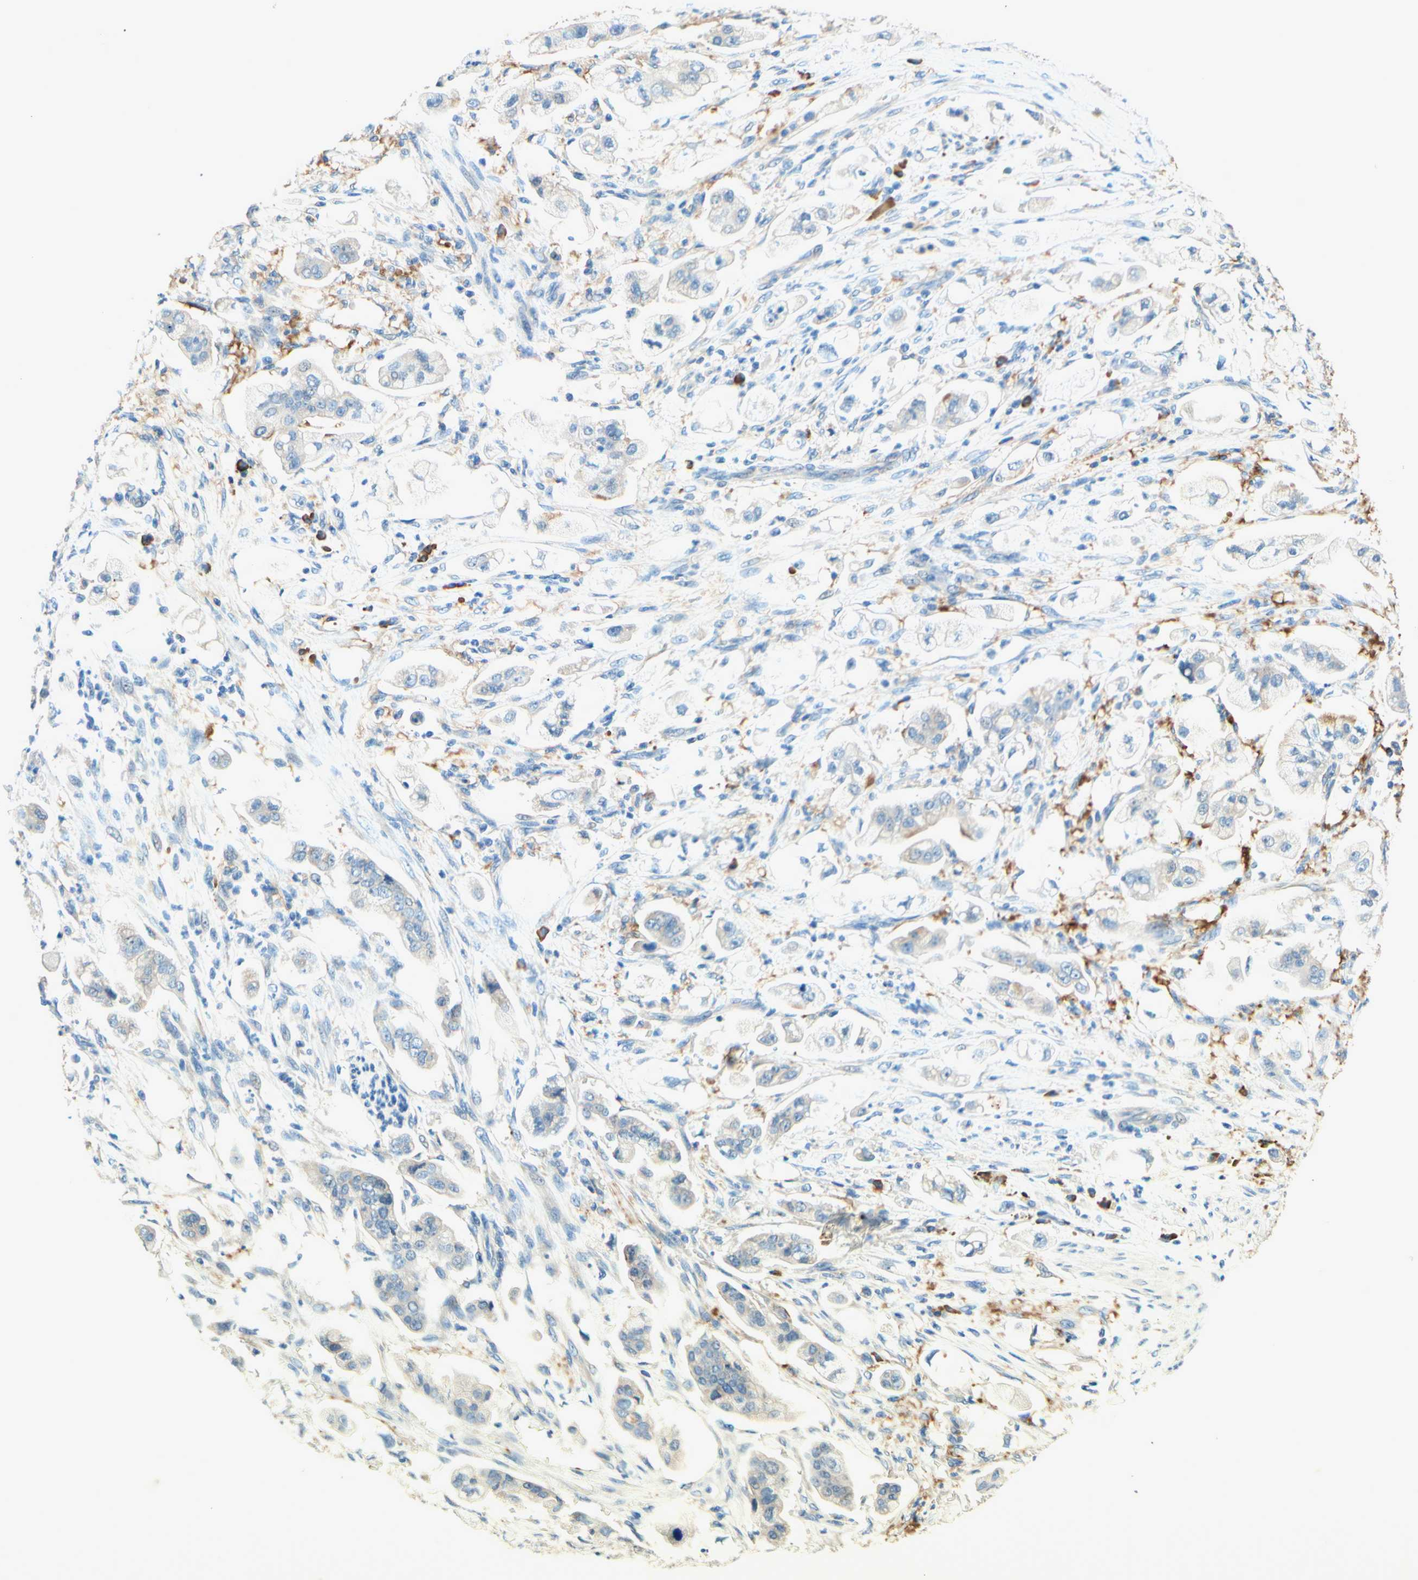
{"staining": {"intensity": "weak", "quantity": "<25%", "location": "cytoplasmic/membranous"}, "tissue": "stomach cancer", "cell_type": "Tumor cells", "image_type": "cancer", "snomed": [{"axis": "morphology", "description": "Adenocarcinoma, NOS"}, {"axis": "topography", "description": "Stomach"}], "caption": "Immunohistochemical staining of human stomach cancer (adenocarcinoma) displays no significant expression in tumor cells. (Brightfield microscopy of DAB (3,3'-diaminobenzidine) immunohistochemistry at high magnification).", "gene": "PASD1", "patient": {"sex": "male", "age": 62}}